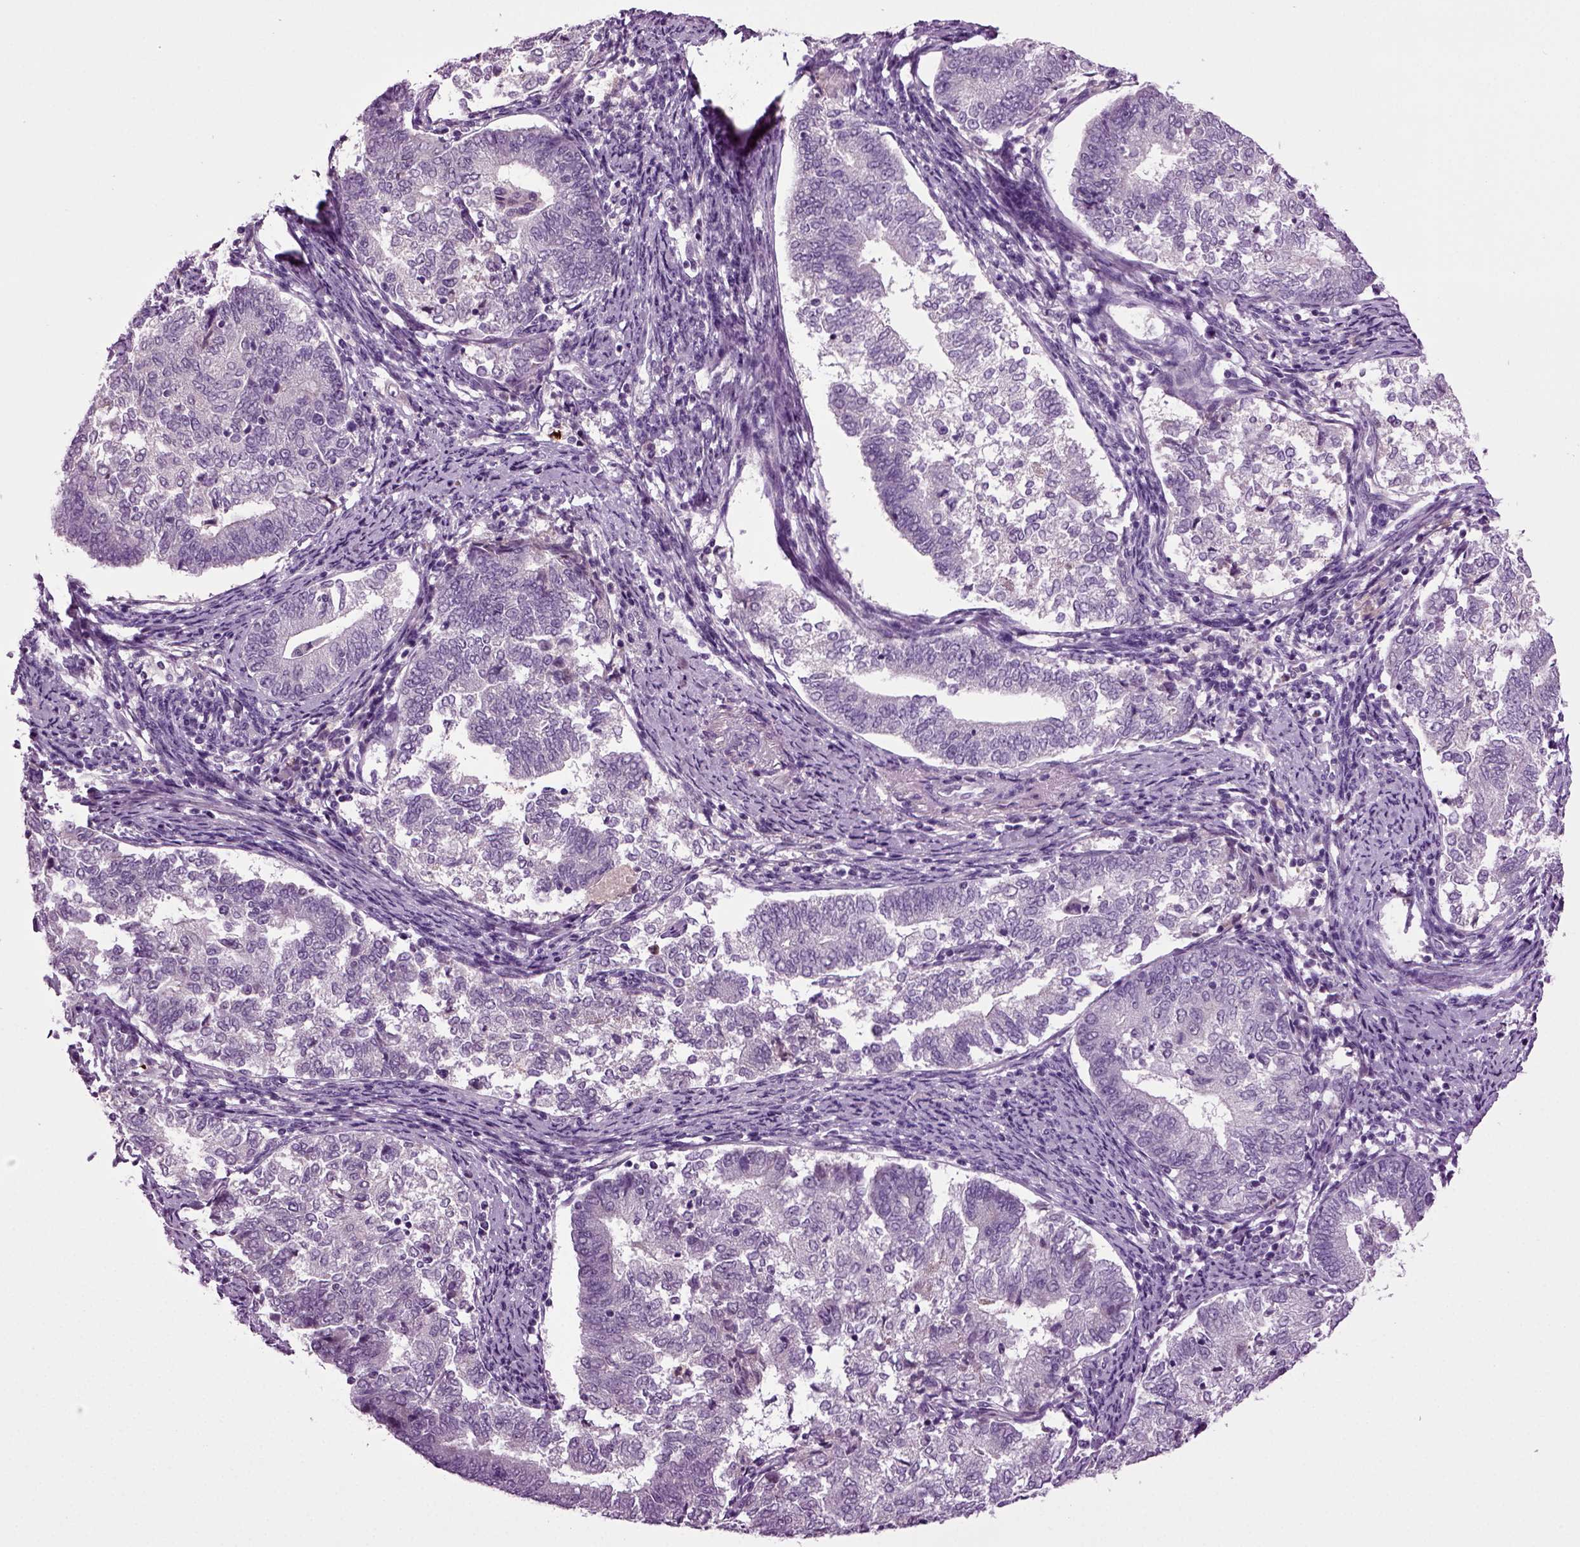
{"staining": {"intensity": "negative", "quantity": "none", "location": "none"}, "tissue": "endometrial cancer", "cell_type": "Tumor cells", "image_type": "cancer", "snomed": [{"axis": "morphology", "description": "Adenocarcinoma, NOS"}, {"axis": "topography", "description": "Endometrium"}], "caption": "IHC of endometrial adenocarcinoma demonstrates no staining in tumor cells.", "gene": "FGF11", "patient": {"sex": "female", "age": 65}}